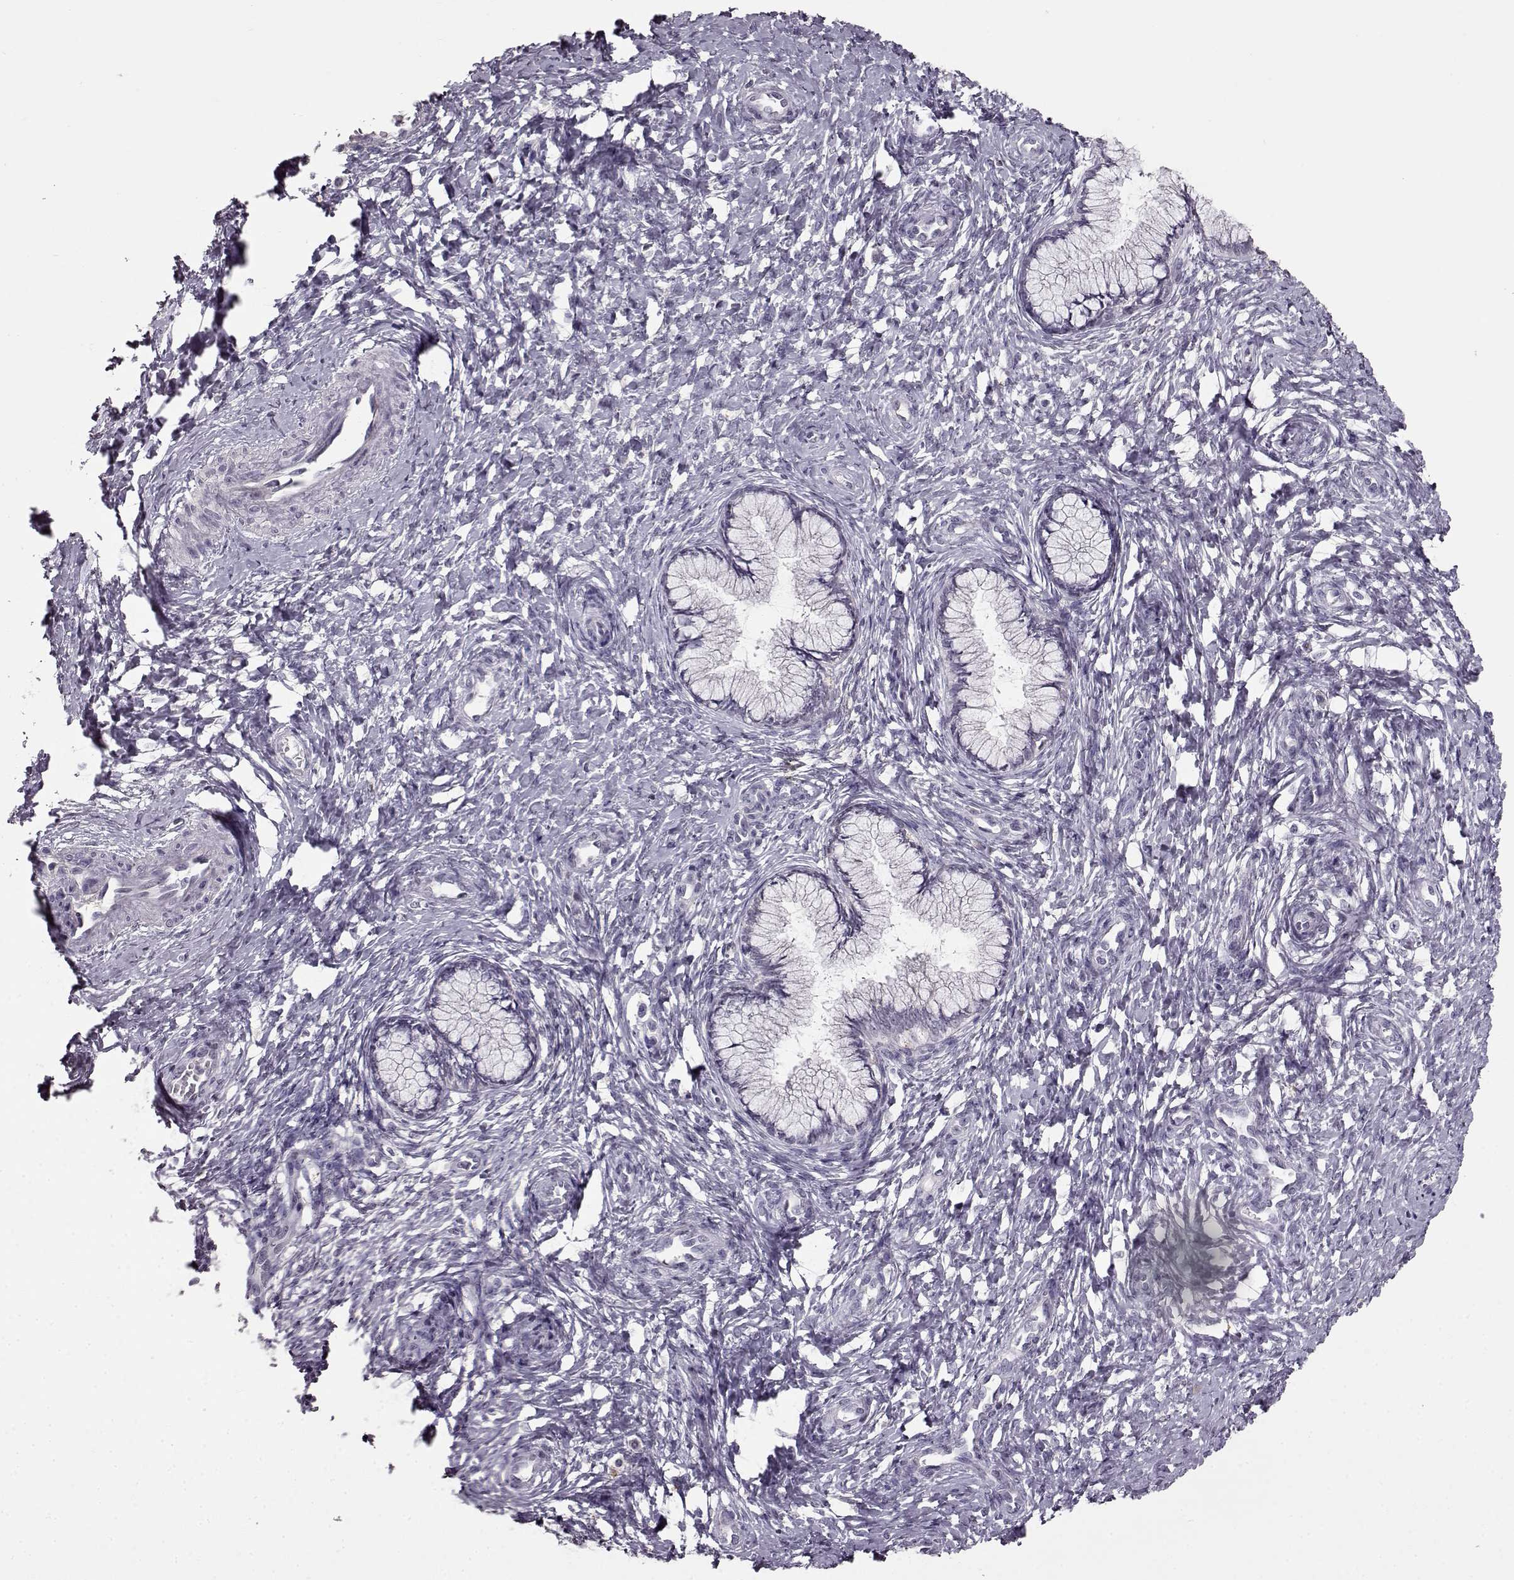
{"staining": {"intensity": "negative", "quantity": "none", "location": "none"}, "tissue": "cervix", "cell_type": "Glandular cells", "image_type": "normal", "snomed": [{"axis": "morphology", "description": "Normal tissue, NOS"}, {"axis": "topography", "description": "Cervix"}], "caption": "High magnification brightfield microscopy of benign cervix stained with DAB (brown) and counterstained with hematoxylin (blue): glandular cells show no significant staining. (IHC, brightfield microscopy, high magnification).", "gene": "RP1L1", "patient": {"sex": "female", "age": 37}}